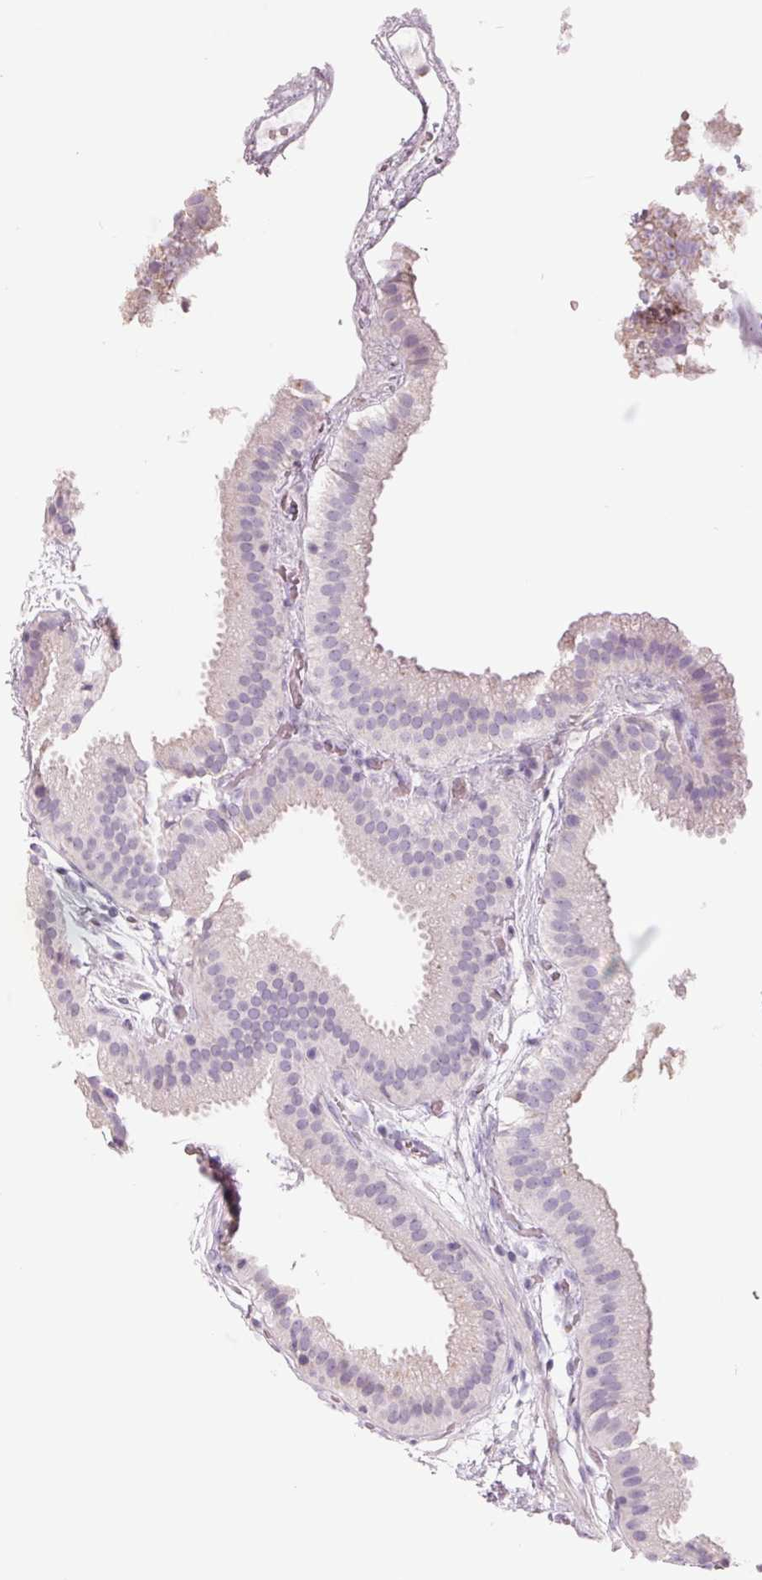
{"staining": {"intensity": "negative", "quantity": "none", "location": "none"}, "tissue": "gallbladder", "cell_type": "Glandular cells", "image_type": "normal", "snomed": [{"axis": "morphology", "description": "Normal tissue, NOS"}, {"axis": "topography", "description": "Gallbladder"}], "caption": "High magnification brightfield microscopy of benign gallbladder stained with DAB (3,3'-diaminobenzidine) (brown) and counterstained with hematoxylin (blue): glandular cells show no significant staining.", "gene": "FTCD", "patient": {"sex": "female", "age": 63}}